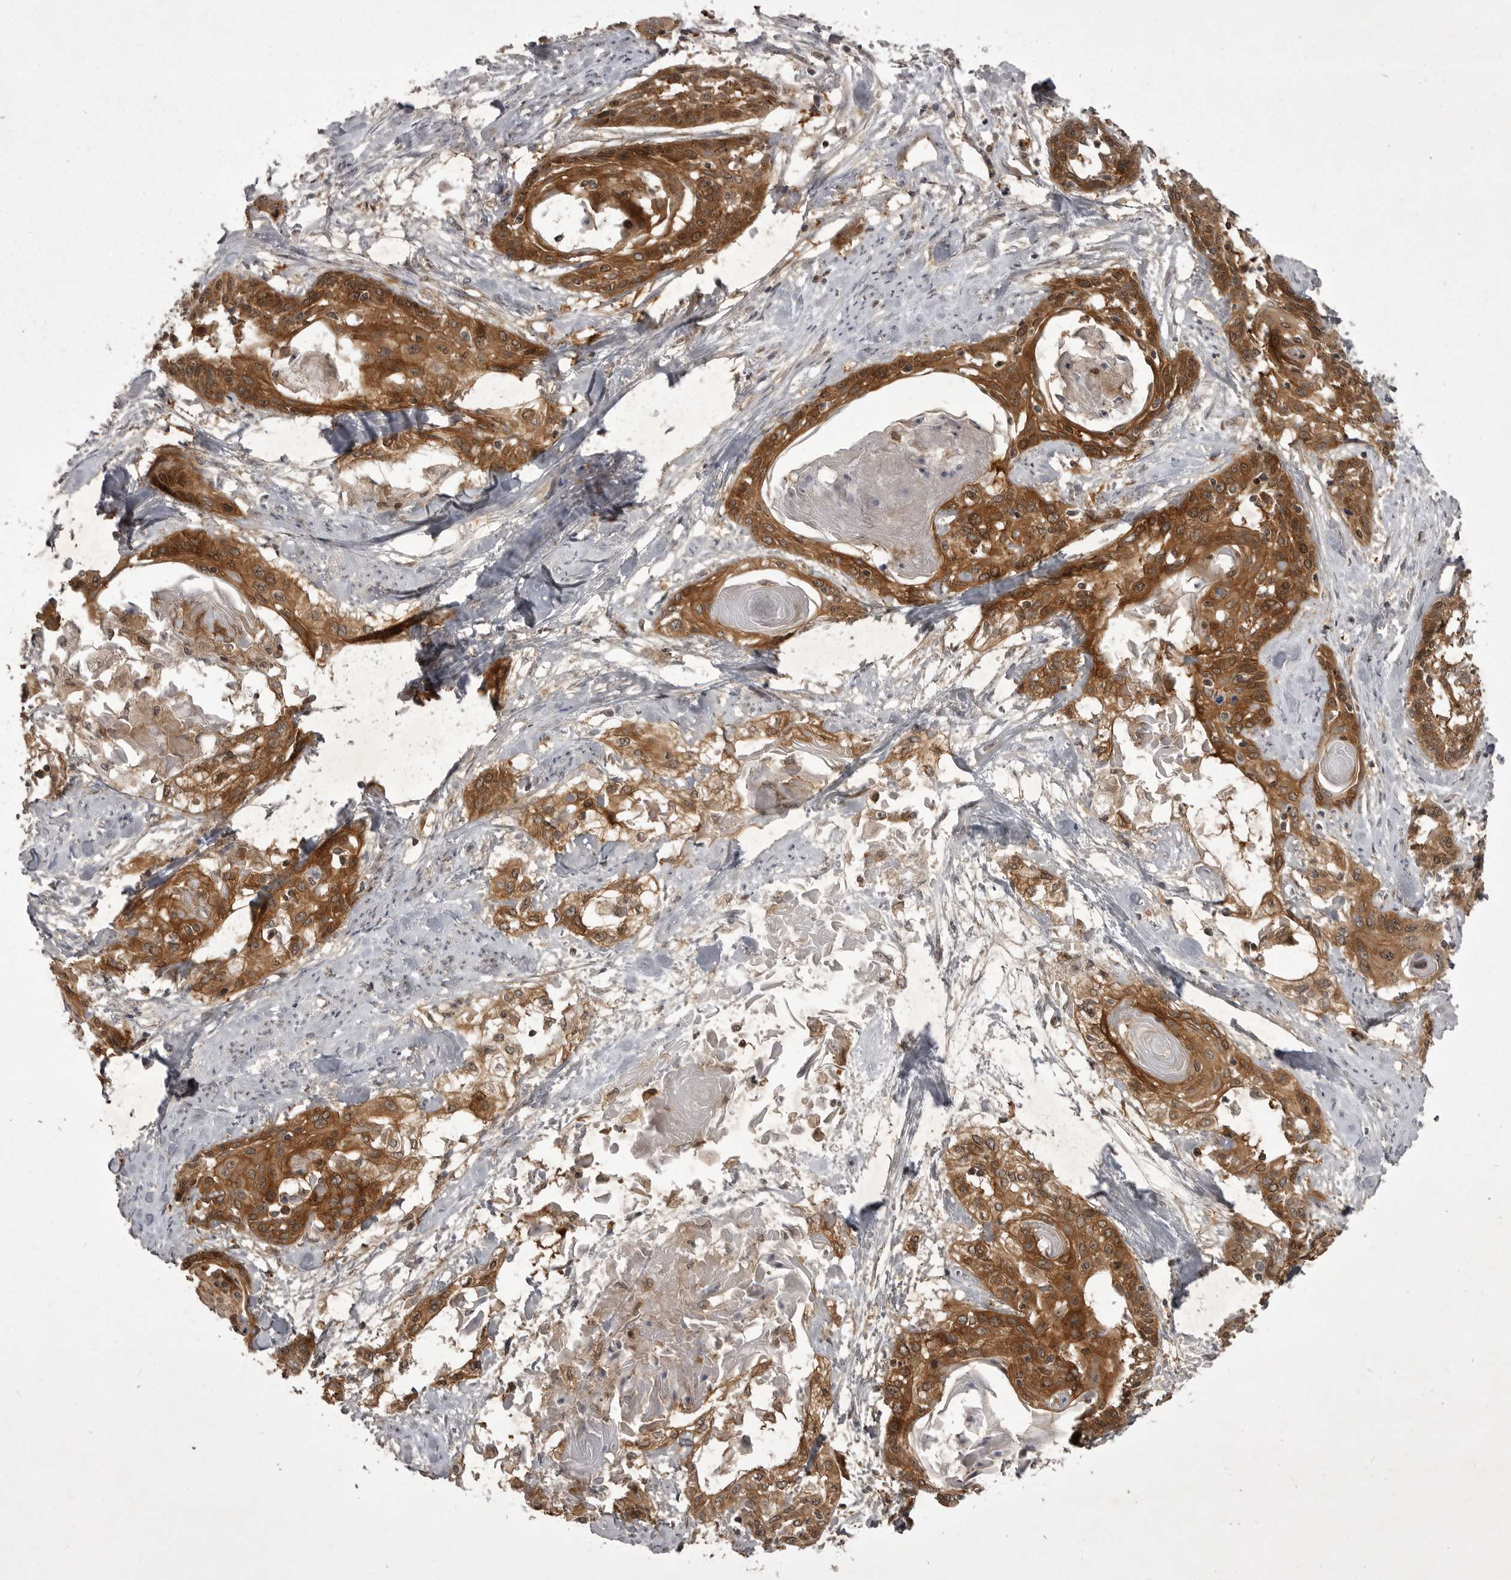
{"staining": {"intensity": "strong", "quantity": ">75%", "location": "cytoplasmic/membranous"}, "tissue": "cervical cancer", "cell_type": "Tumor cells", "image_type": "cancer", "snomed": [{"axis": "morphology", "description": "Squamous cell carcinoma, NOS"}, {"axis": "topography", "description": "Cervix"}], "caption": "The immunohistochemical stain shows strong cytoplasmic/membranous positivity in tumor cells of cervical cancer tissue.", "gene": "STK24", "patient": {"sex": "female", "age": 57}}